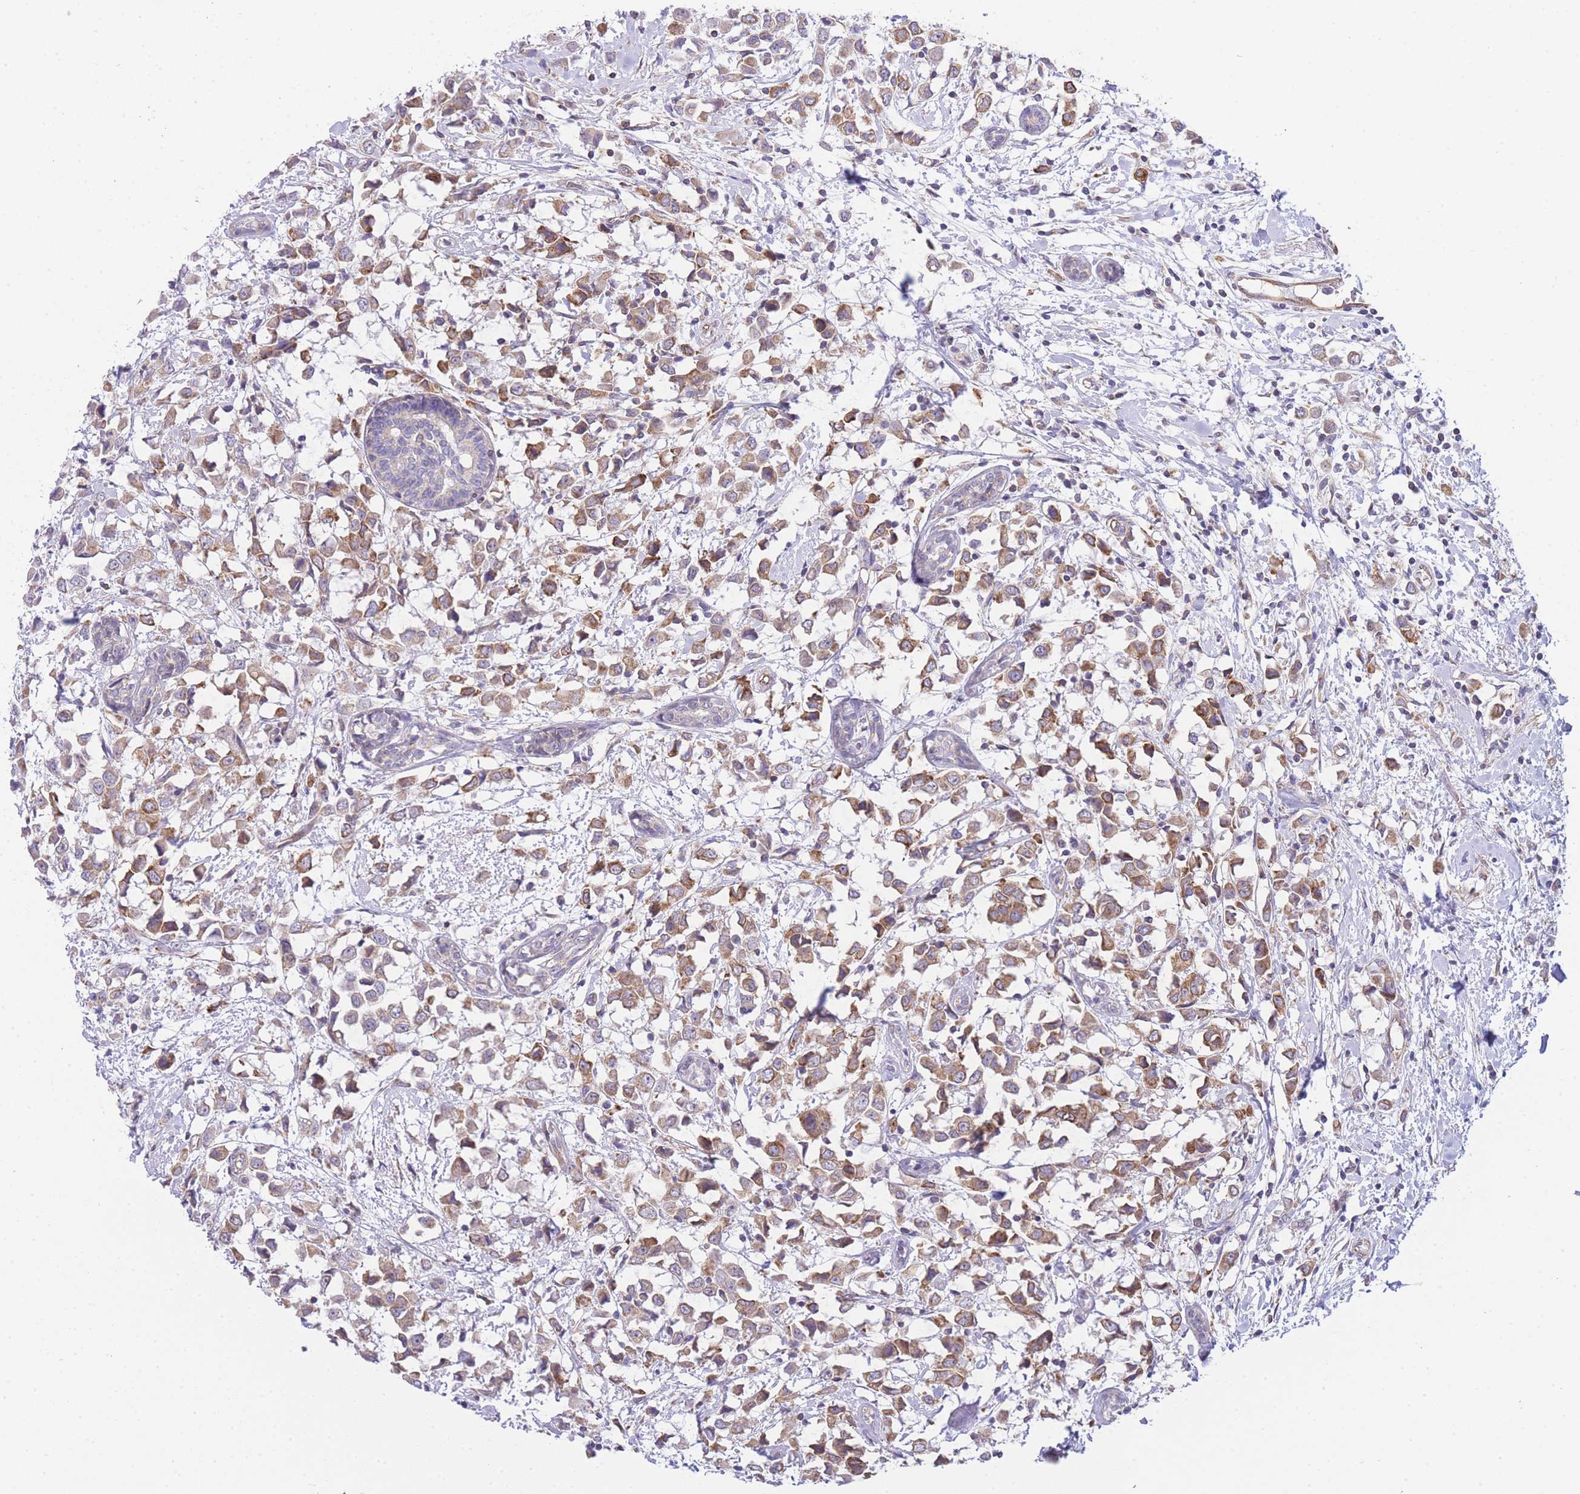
{"staining": {"intensity": "moderate", "quantity": ">75%", "location": "cytoplasmic/membranous"}, "tissue": "breast cancer", "cell_type": "Tumor cells", "image_type": "cancer", "snomed": [{"axis": "morphology", "description": "Duct carcinoma"}, {"axis": "topography", "description": "Breast"}], "caption": "The immunohistochemical stain highlights moderate cytoplasmic/membranous expression in tumor cells of infiltrating ductal carcinoma (breast) tissue.", "gene": "CTBP1", "patient": {"sex": "female", "age": 61}}